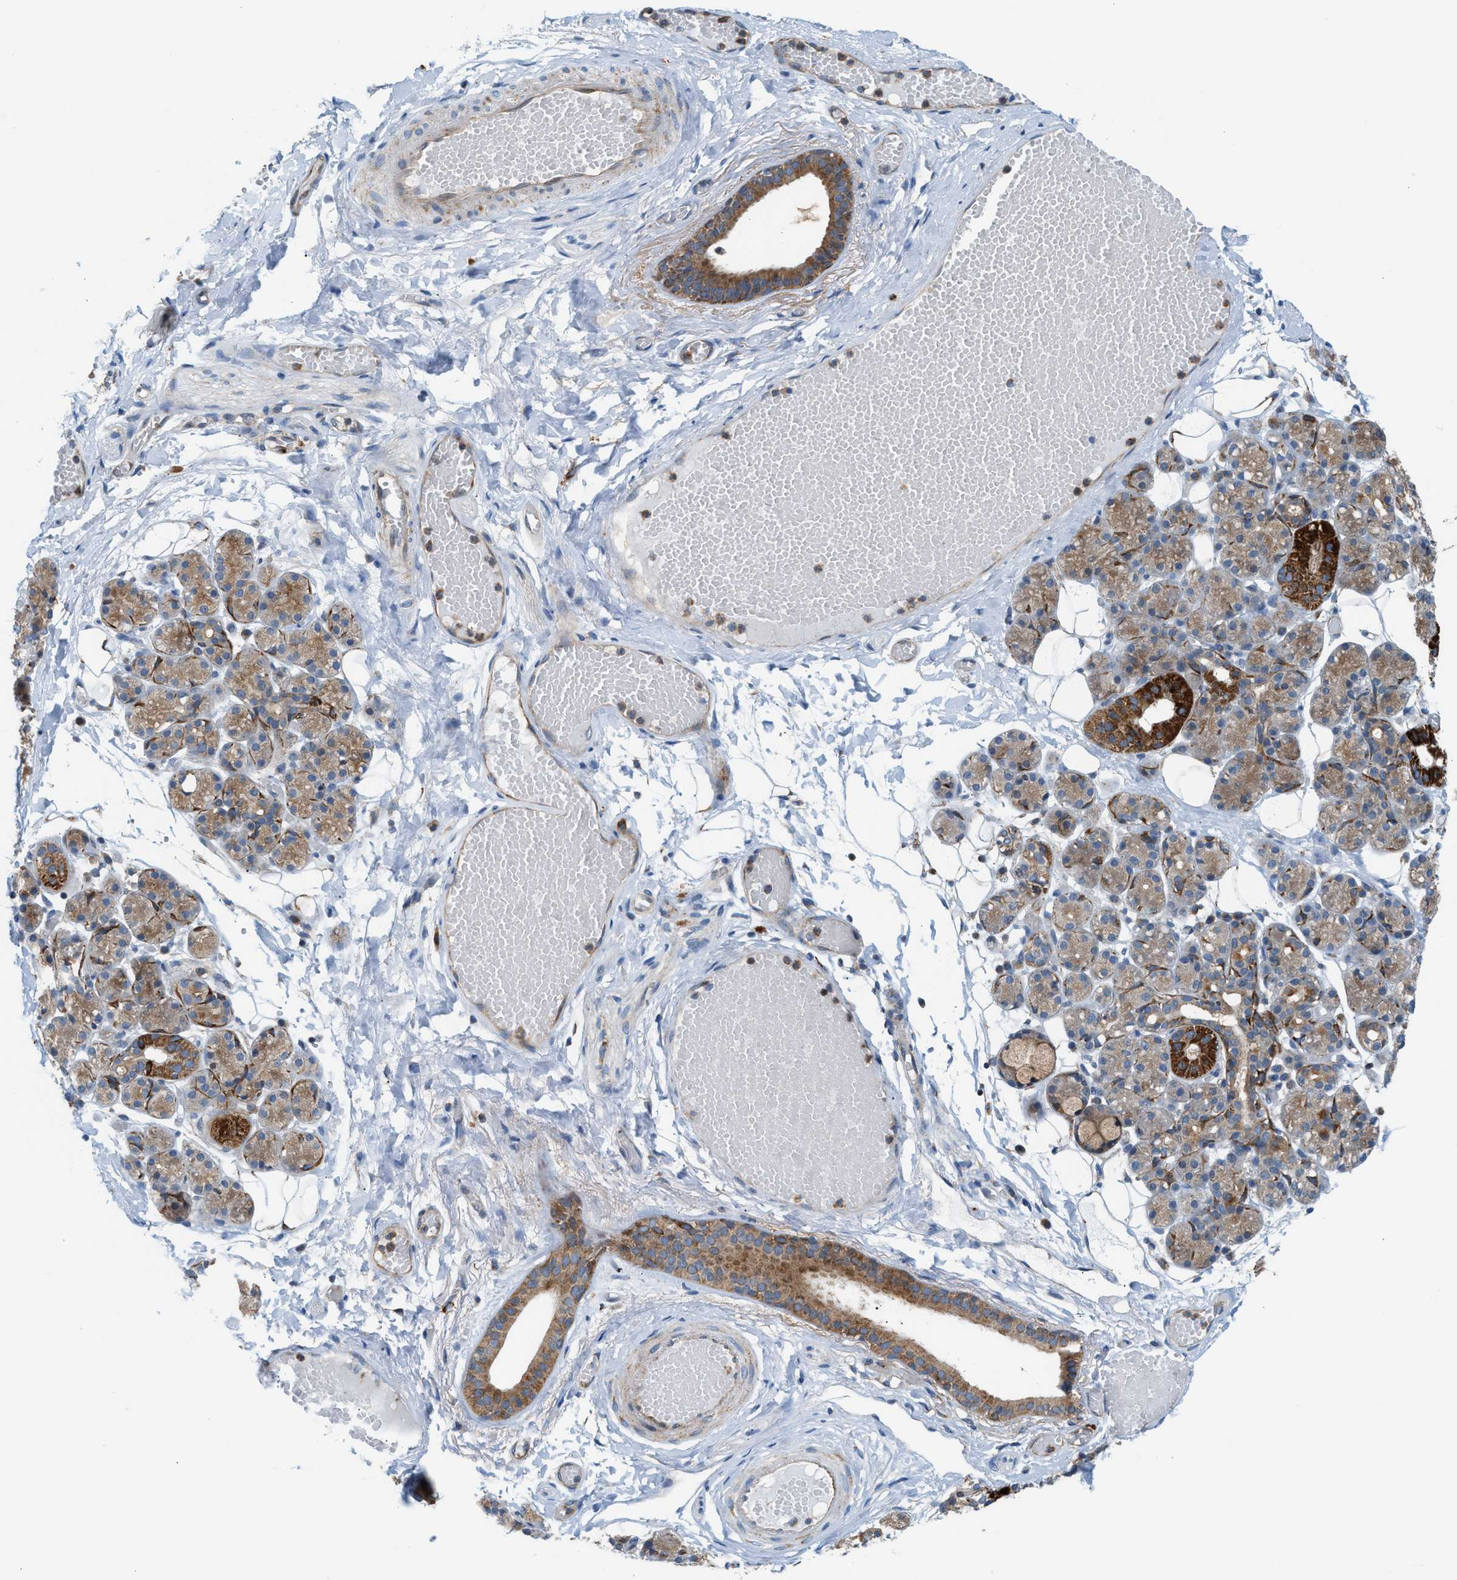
{"staining": {"intensity": "moderate", "quantity": "25%-75%", "location": "cytoplasmic/membranous"}, "tissue": "salivary gland", "cell_type": "Glandular cells", "image_type": "normal", "snomed": [{"axis": "morphology", "description": "Normal tissue, NOS"}, {"axis": "topography", "description": "Salivary gland"}], "caption": "Brown immunohistochemical staining in unremarkable salivary gland displays moderate cytoplasmic/membranous staining in about 25%-75% of glandular cells.", "gene": "PDCL", "patient": {"sex": "male", "age": 63}}